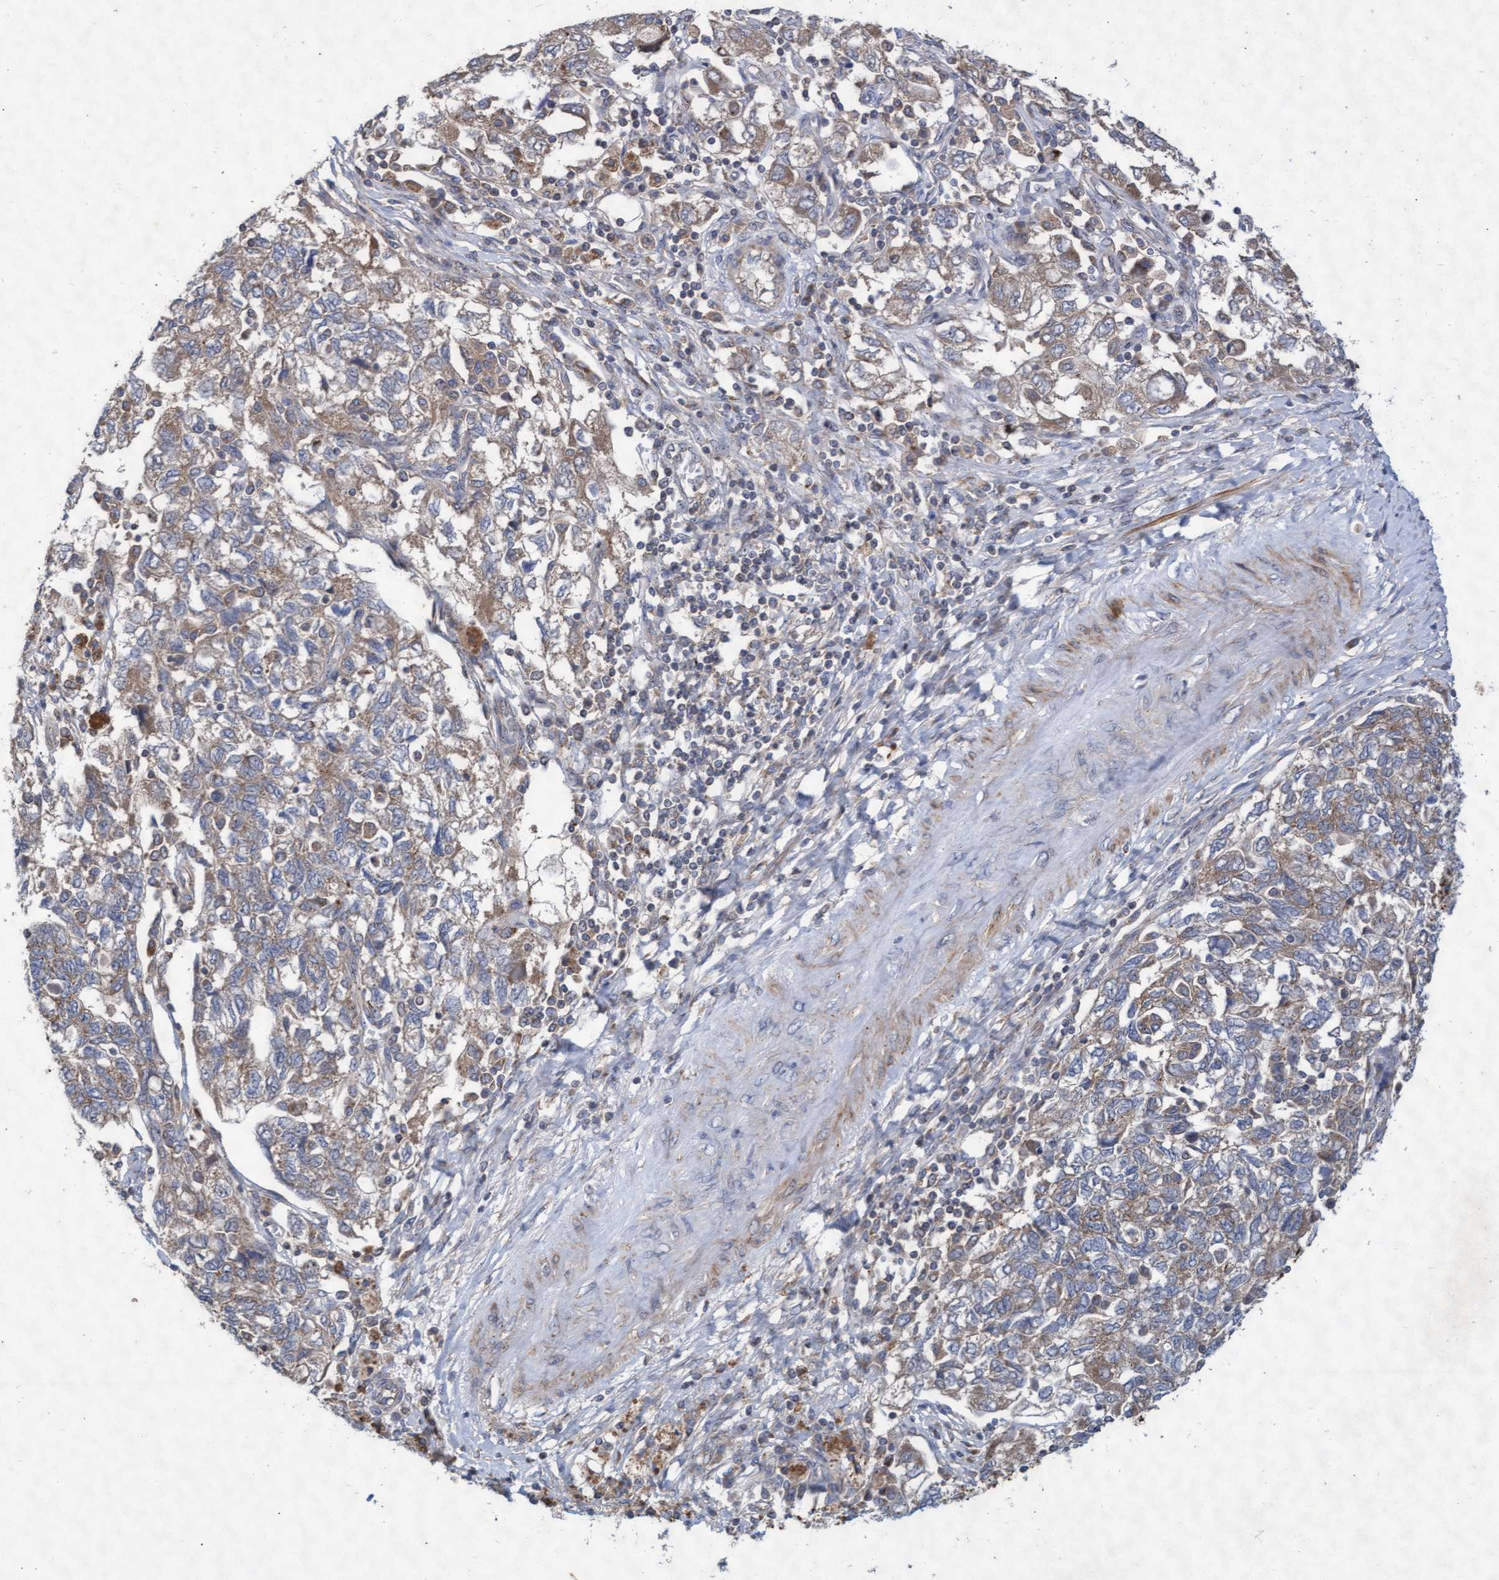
{"staining": {"intensity": "weak", "quantity": ">75%", "location": "cytoplasmic/membranous"}, "tissue": "ovarian cancer", "cell_type": "Tumor cells", "image_type": "cancer", "snomed": [{"axis": "morphology", "description": "Carcinoma, NOS"}, {"axis": "morphology", "description": "Cystadenocarcinoma, serous, NOS"}, {"axis": "topography", "description": "Ovary"}], "caption": "Immunohistochemistry (IHC) histopathology image of neoplastic tissue: human ovarian serous cystadenocarcinoma stained using immunohistochemistry reveals low levels of weak protein expression localized specifically in the cytoplasmic/membranous of tumor cells, appearing as a cytoplasmic/membranous brown color.", "gene": "ABCF2", "patient": {"sex": "female", "age": 69}}